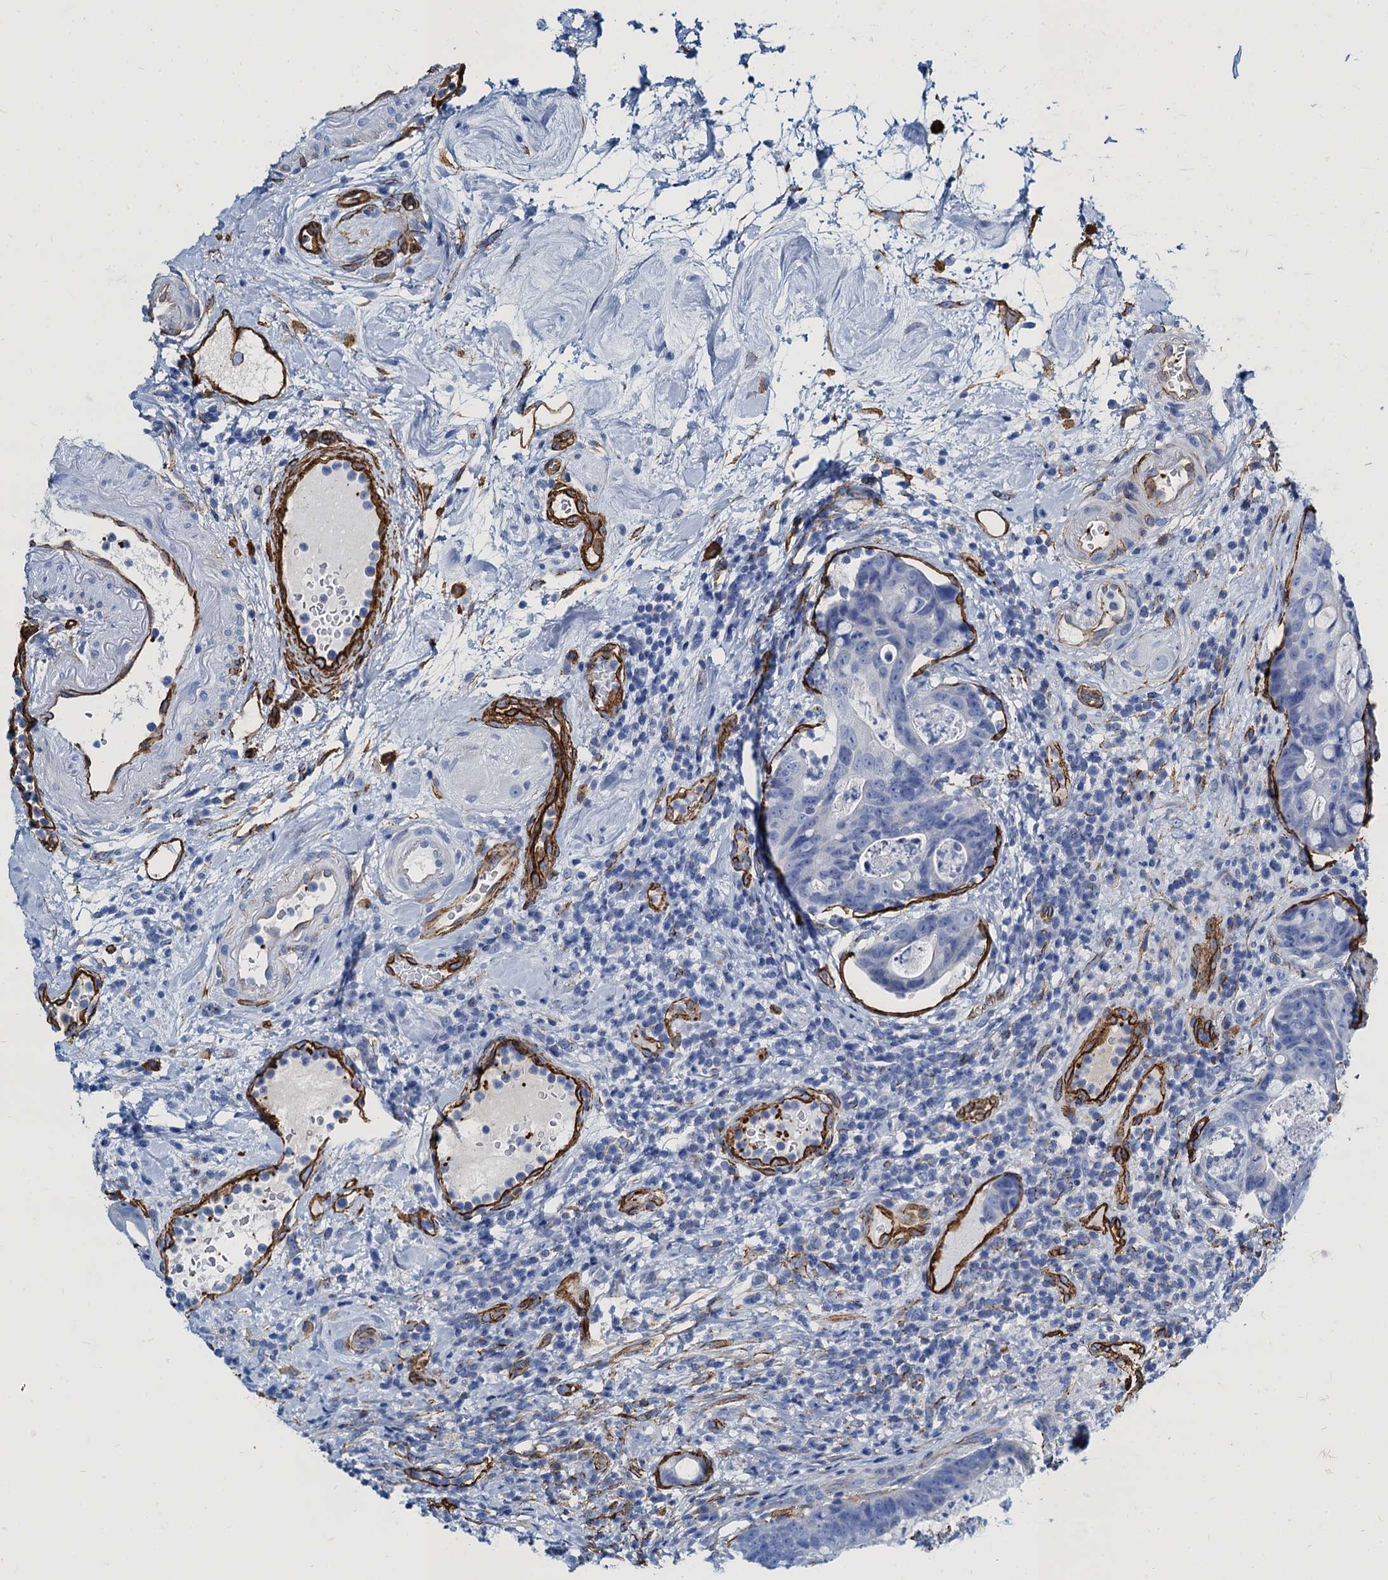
{"staining": {"intensity": "negative", "quantity": "none", "location": "none"}, "tissue": "colorectal cancer", "cell_type": "Tumor cells", "image_type": "cancer", "snomed": [{"axis": "morphology", "description": "Adenocarcinoma, NOS"}, {"axis": "topography", "description": "Colon"}], "caption": "Protein analysis of colorectal cancer exhibits no significant positivity in tumor cells.", "gene": "CAVIN2", "patient": {"sex": "female", "age": 82}}